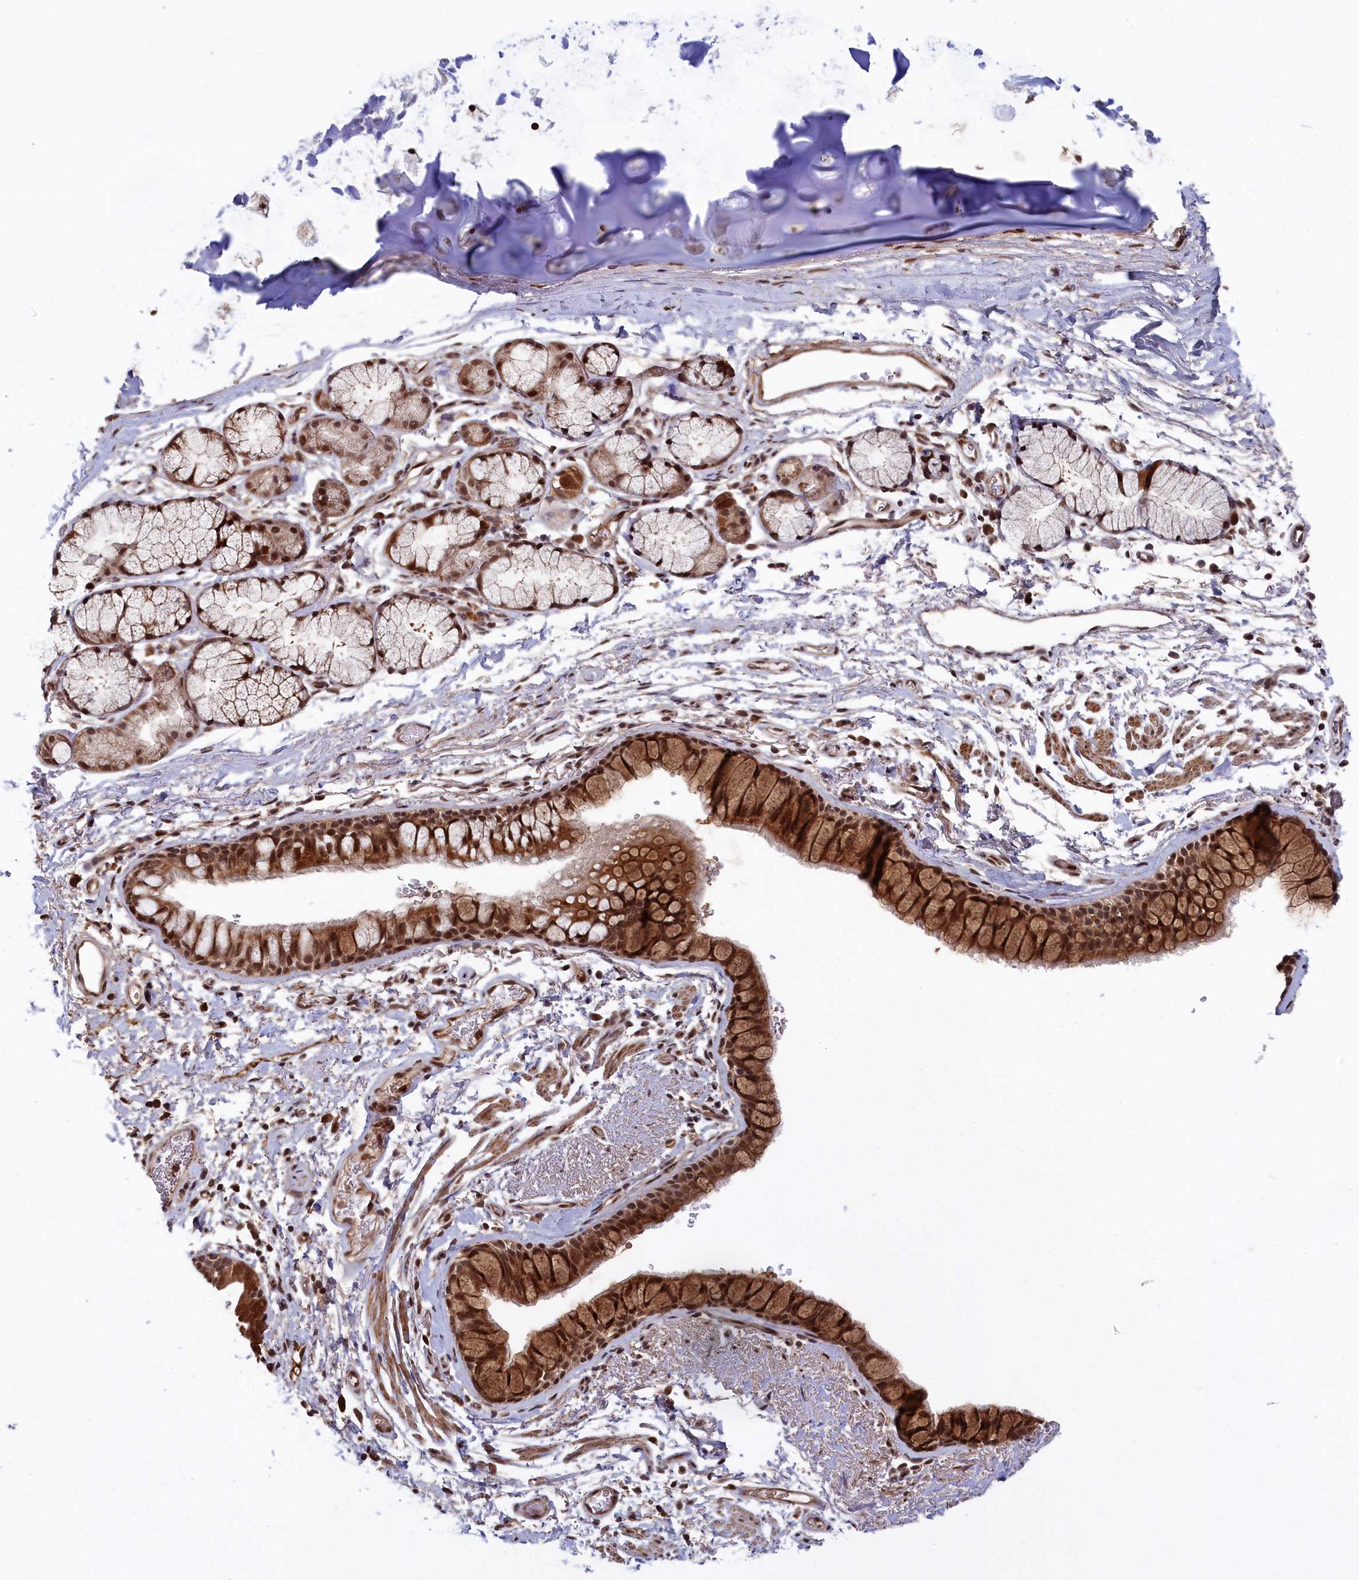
{"staining": {"intensity": "strong", "quantity": ">75%", "location": "cytoplasmic/membranous,nuclear"}, "tissue": "bronchus", "cell_type": "Respiratory epithelial cells", "image_type": "normal", "snomed": [{"axis": "morphology", "description": "Normal tissue, NOS"}, {"axis": "topography", "description": "Bronchus"}], "caption": "Brown immunohistochemical staining in benign bronchus demonstrates strong cytoplasmic/membranous,nuclear staining in approximately >75% of respiratory epithelial cells. The staining was performed using DAB (3,3'-diaminobenzidine) to visualize the protein expression in brown, while the nuclei were stained in blue with hematoxylin (Magnification: 20x).", "gene": "CLPX", "patient": {"sex": "male", "age": 65}}